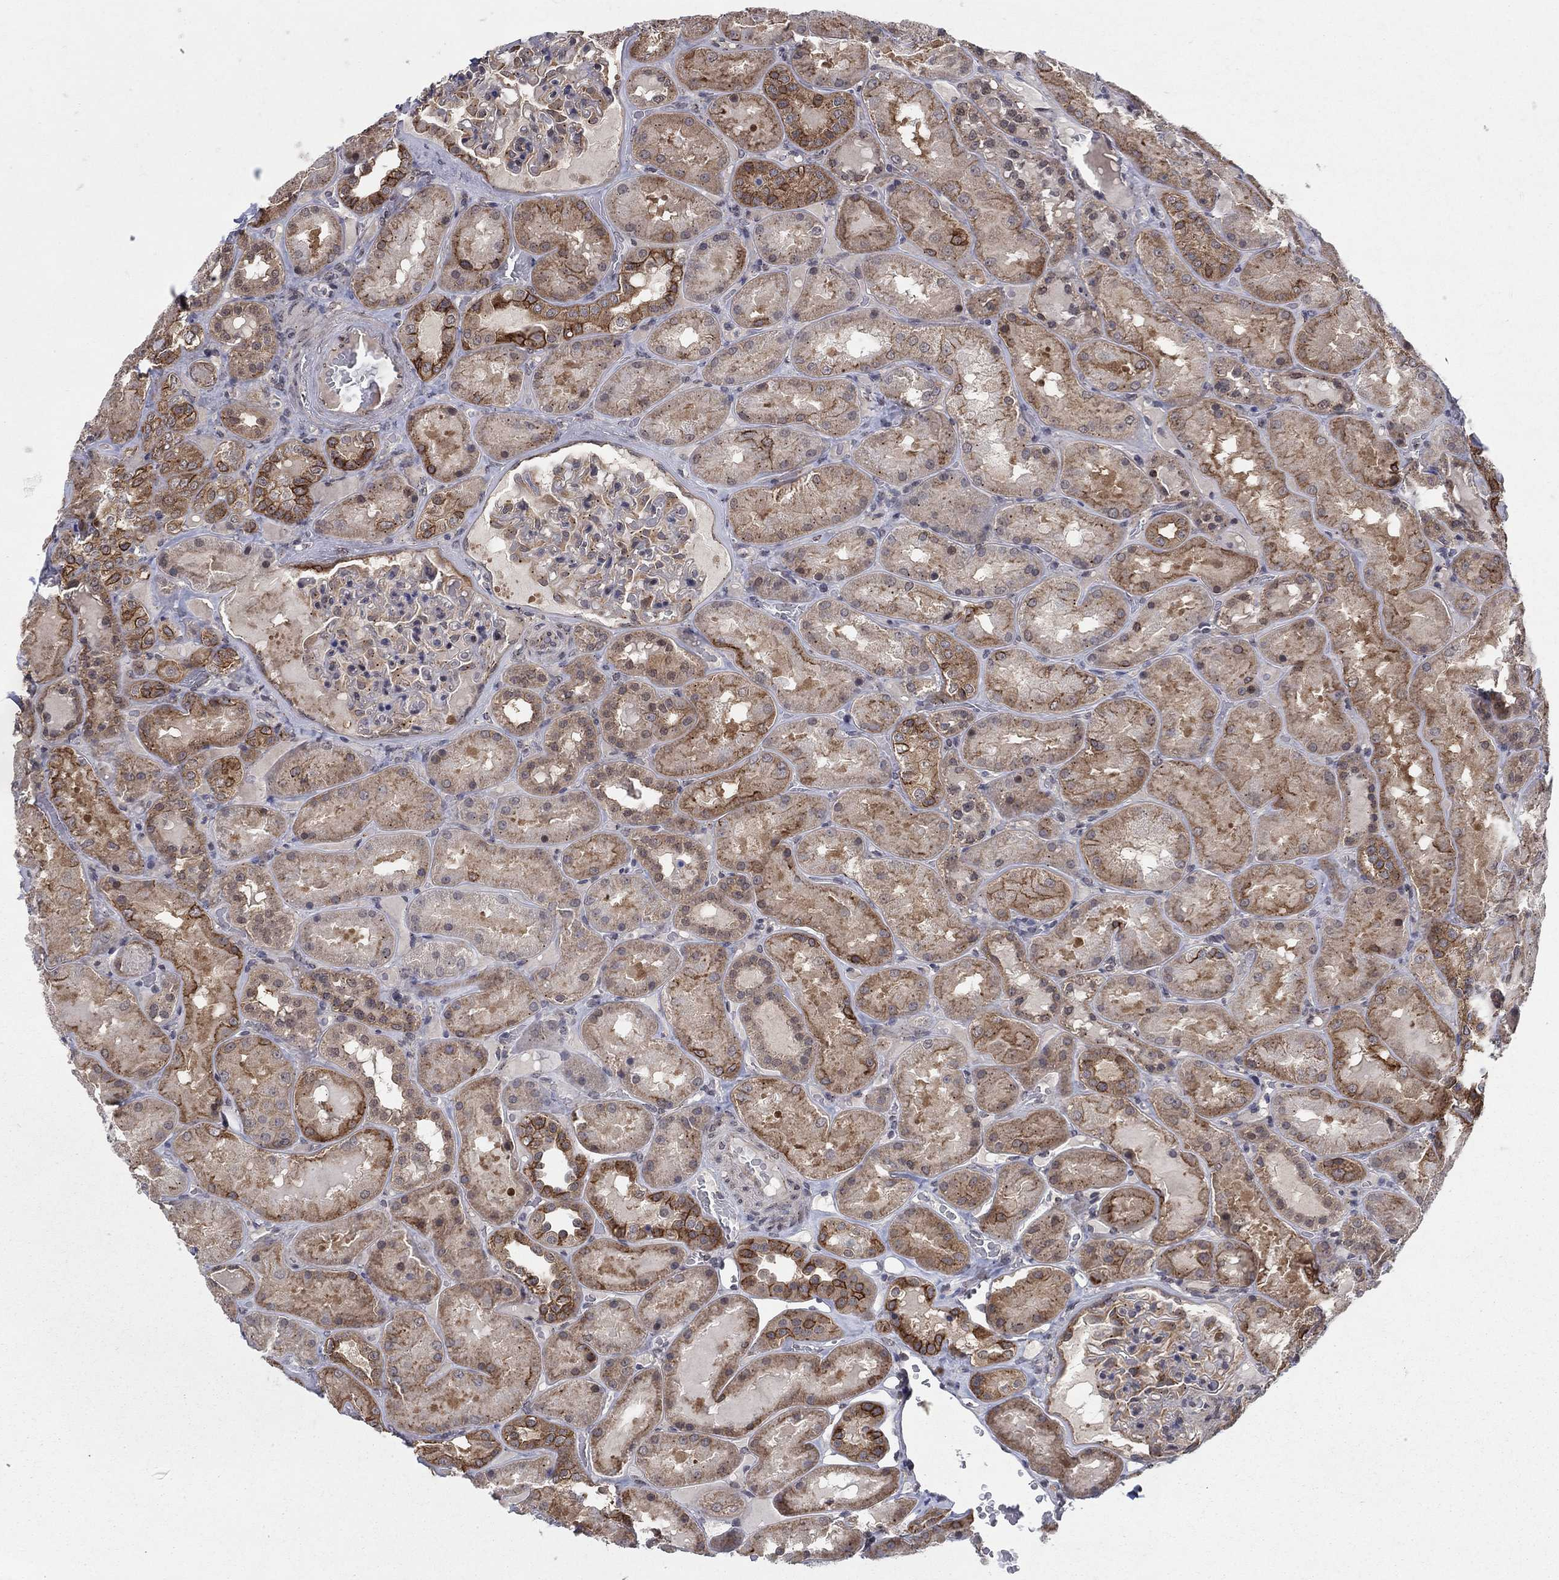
{"staining": {"intensity": "moderate", "quantity": "<25%", "location": "cytoplasmic/membranous"}, "tissue": "kidney", "cell_type": "Cells in glomeruli", "image_type": "normal", "snomed": [{"axis": "morphology", "description": "Normal tissue, NOS"}, {"axis": "topography", "description": "Kidney"}], "caption": "High-magnification brightfield microscopy of normal kidney stained with DAB (brown) and counterstained with hematoxylin (blue). cells in glomeruli exhibit moderate cytoplasmic/membranous expression is seen in about<25% of cells. The protein of interest is shown in brown color, while the nuclei are stained blue.", "gene": "SH3RF1", "patient": {"sex": "male", "age": 73}}